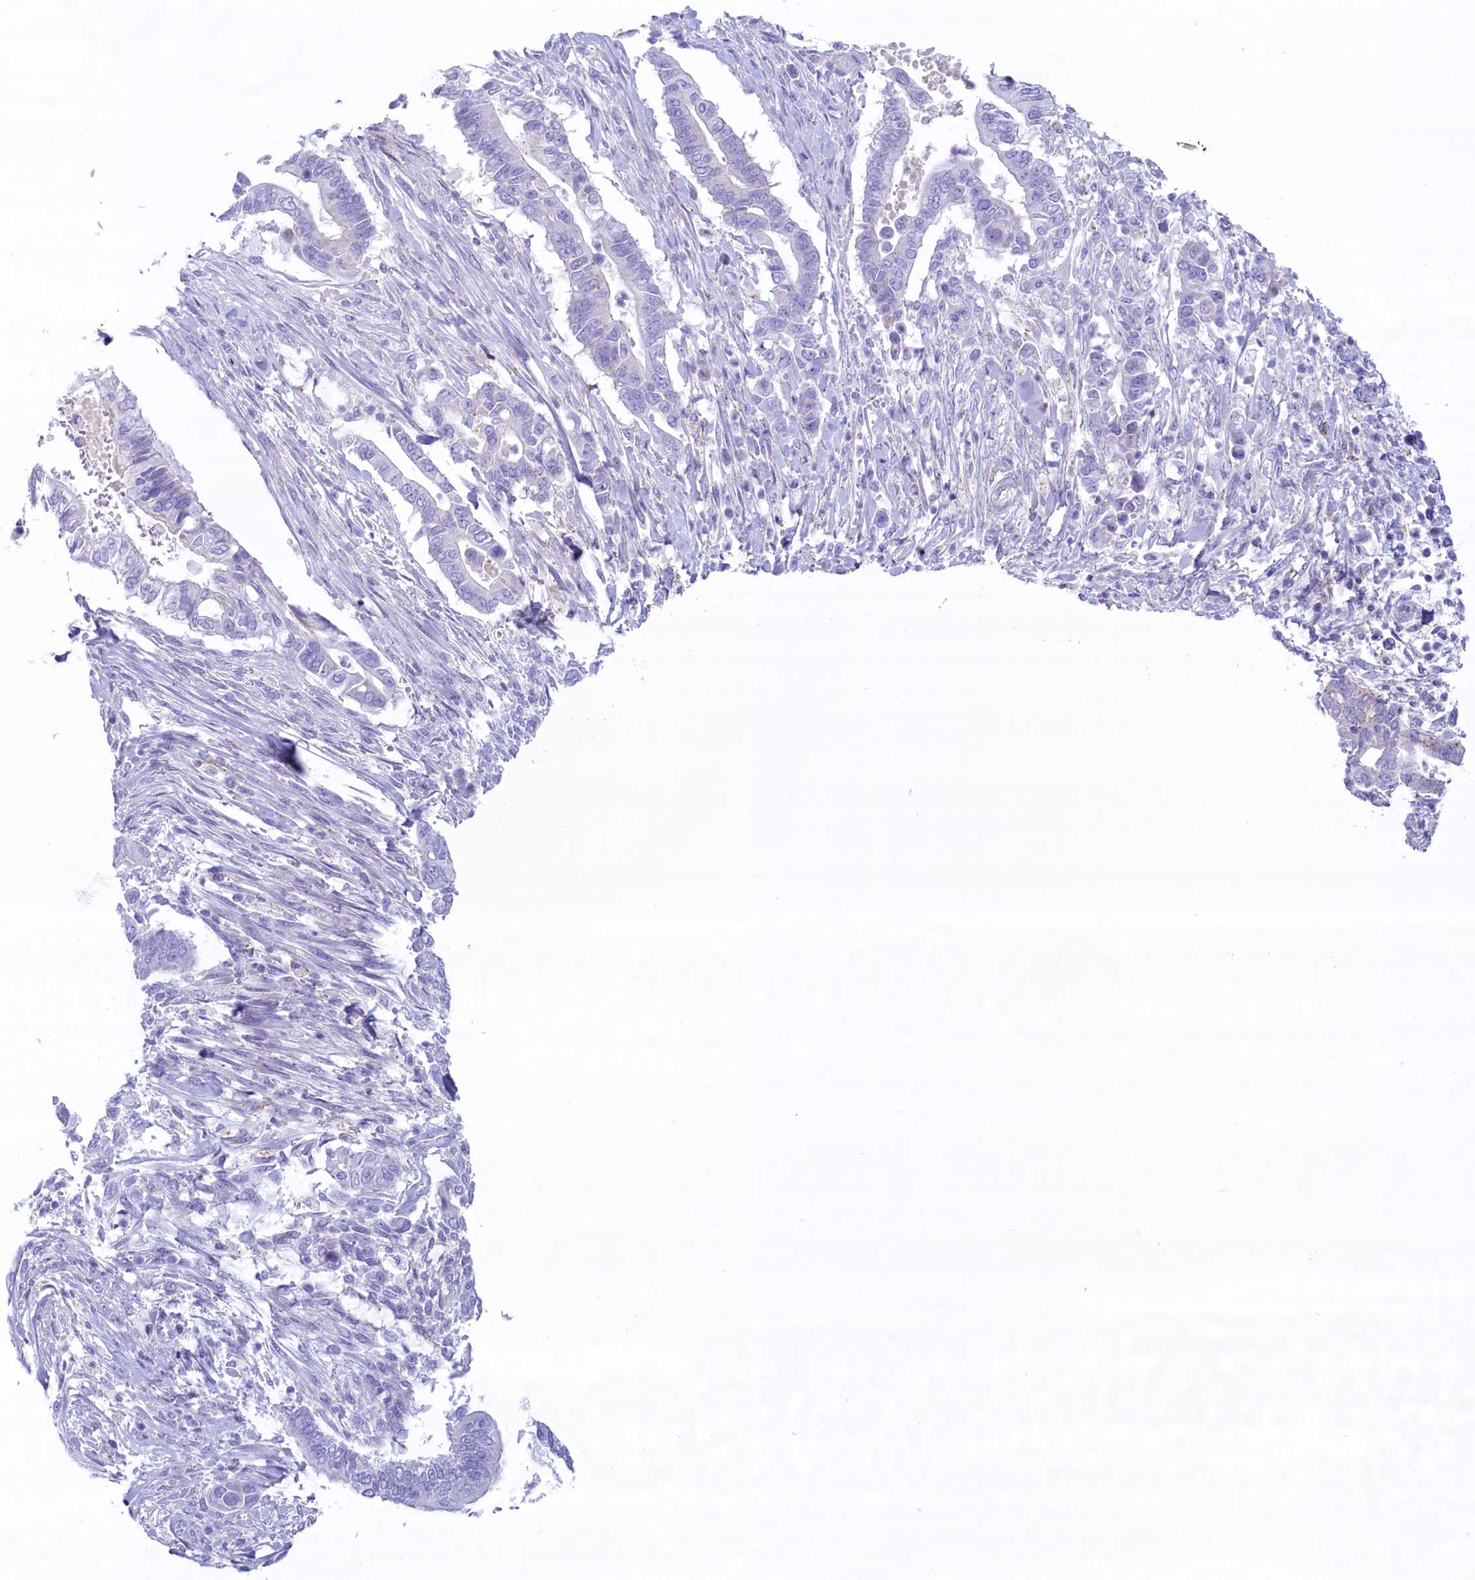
{"staining": {"intensity": "negative", "quantity": "none", "location": "none"}, "tissue": "pancreatic cancer", "cell_type": "Tumor cells", "image_type": "cancer", "snomed": [{"axis": "morphology", "description": "Adenocarcinoma, NOS"}, {"axis": "topography", "description": "Pancreas"}], "caption": "This is an immunohistochemistry (IHC) image of human pancreatic adenocarcinoma. There is no positivity in tumor cells.", "gene": "MPV17L2", "patient": {"sex": "male", "age": 68}}